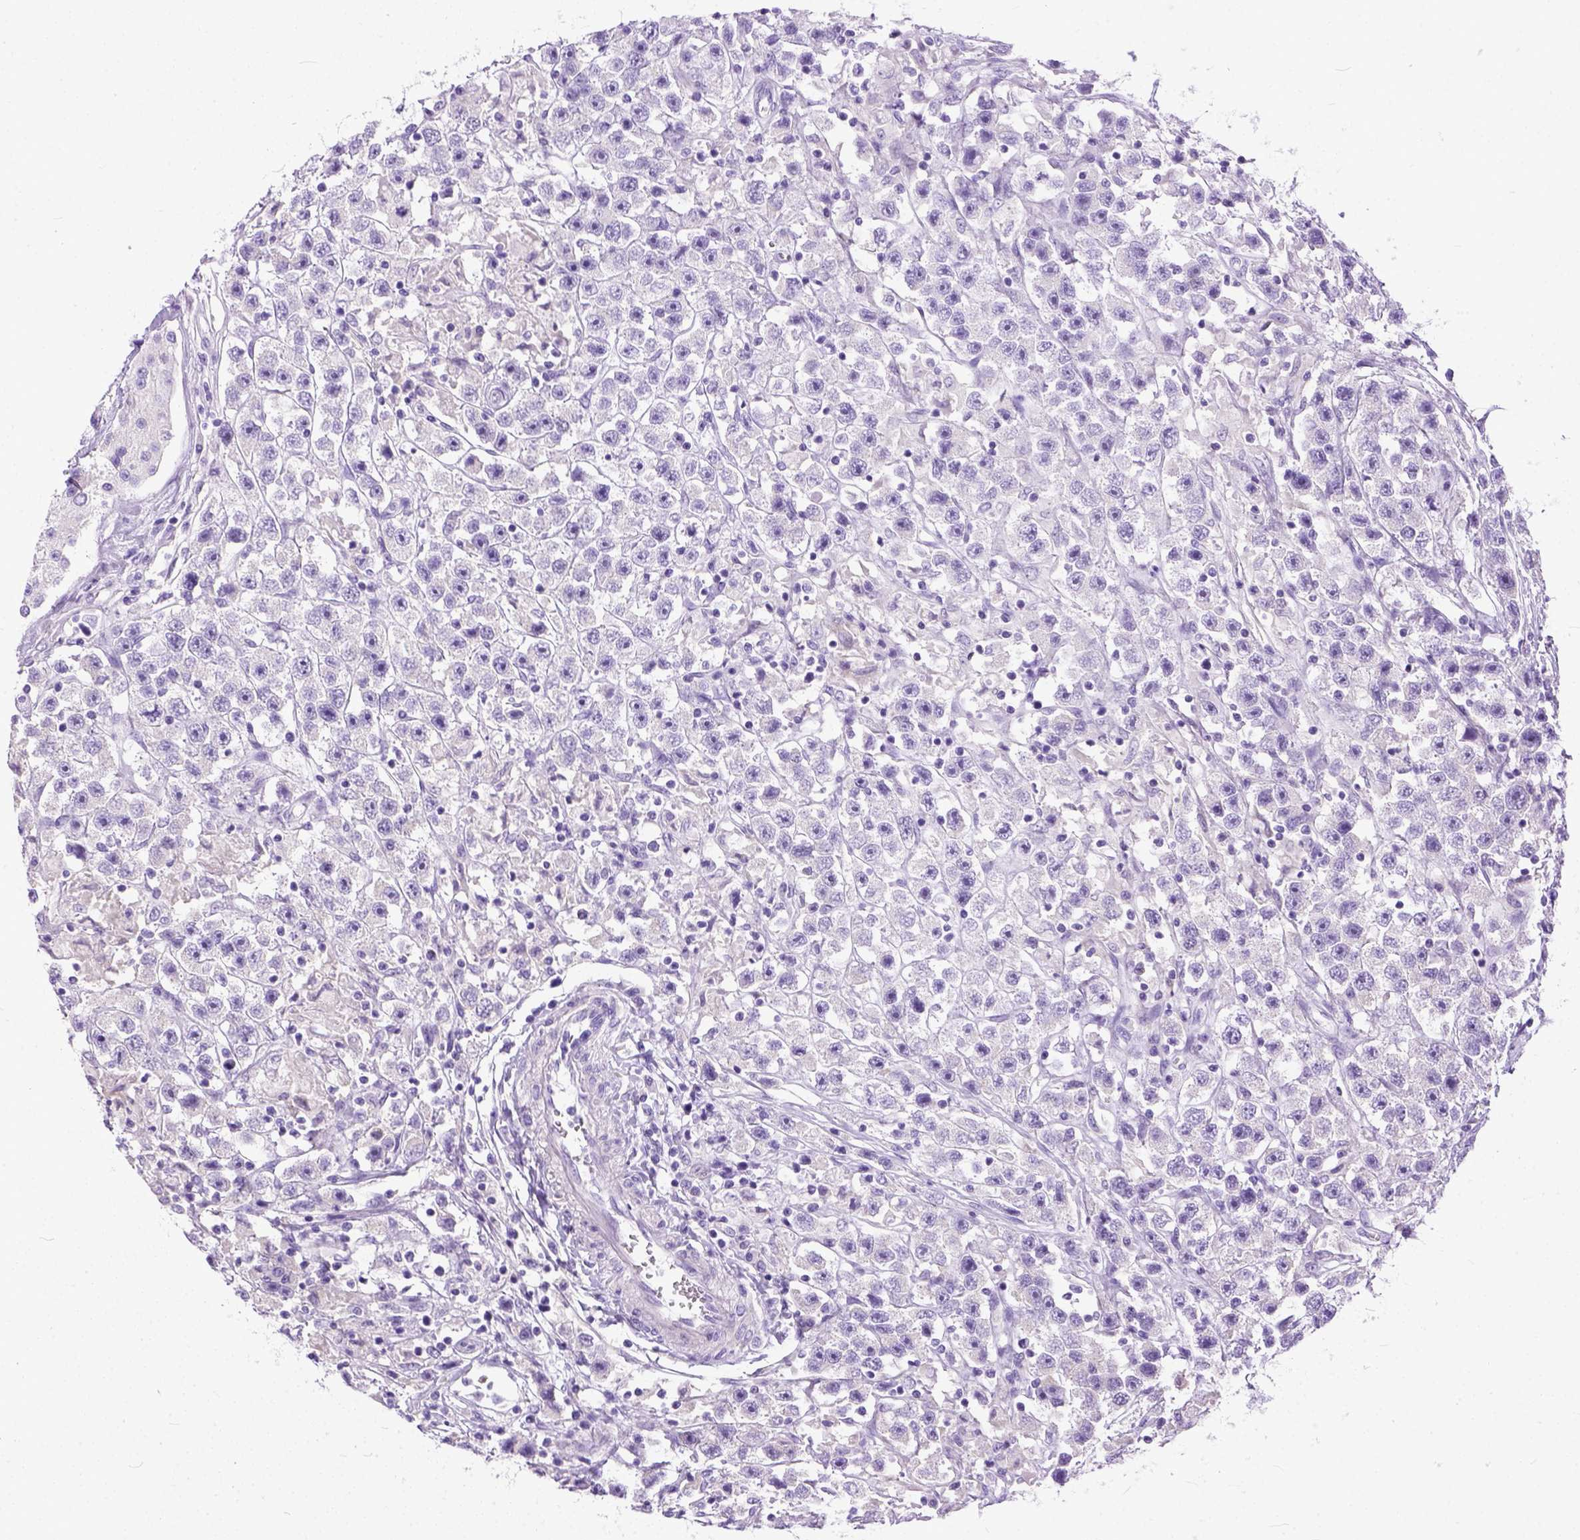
{"staining": {"intensity": "negative", "quantity": "none", "location": "none"}, "tissue": "testis cancer", "cell_type": "Tumor cells", "image_type": "cancer", "snomed": [{"axis": "morphology", "description": "Seminoma, NOS"}, {"axis": "topography", "description": "Testis"}], "caption": "High power microscopy photomicrograph of an immunohistochemistry (IHC) photomicrograph of testis cancer, revealing no significant expression in tumor cells.", "gene": "PLK5", "patient": {"sex": "male", "age": 45}}